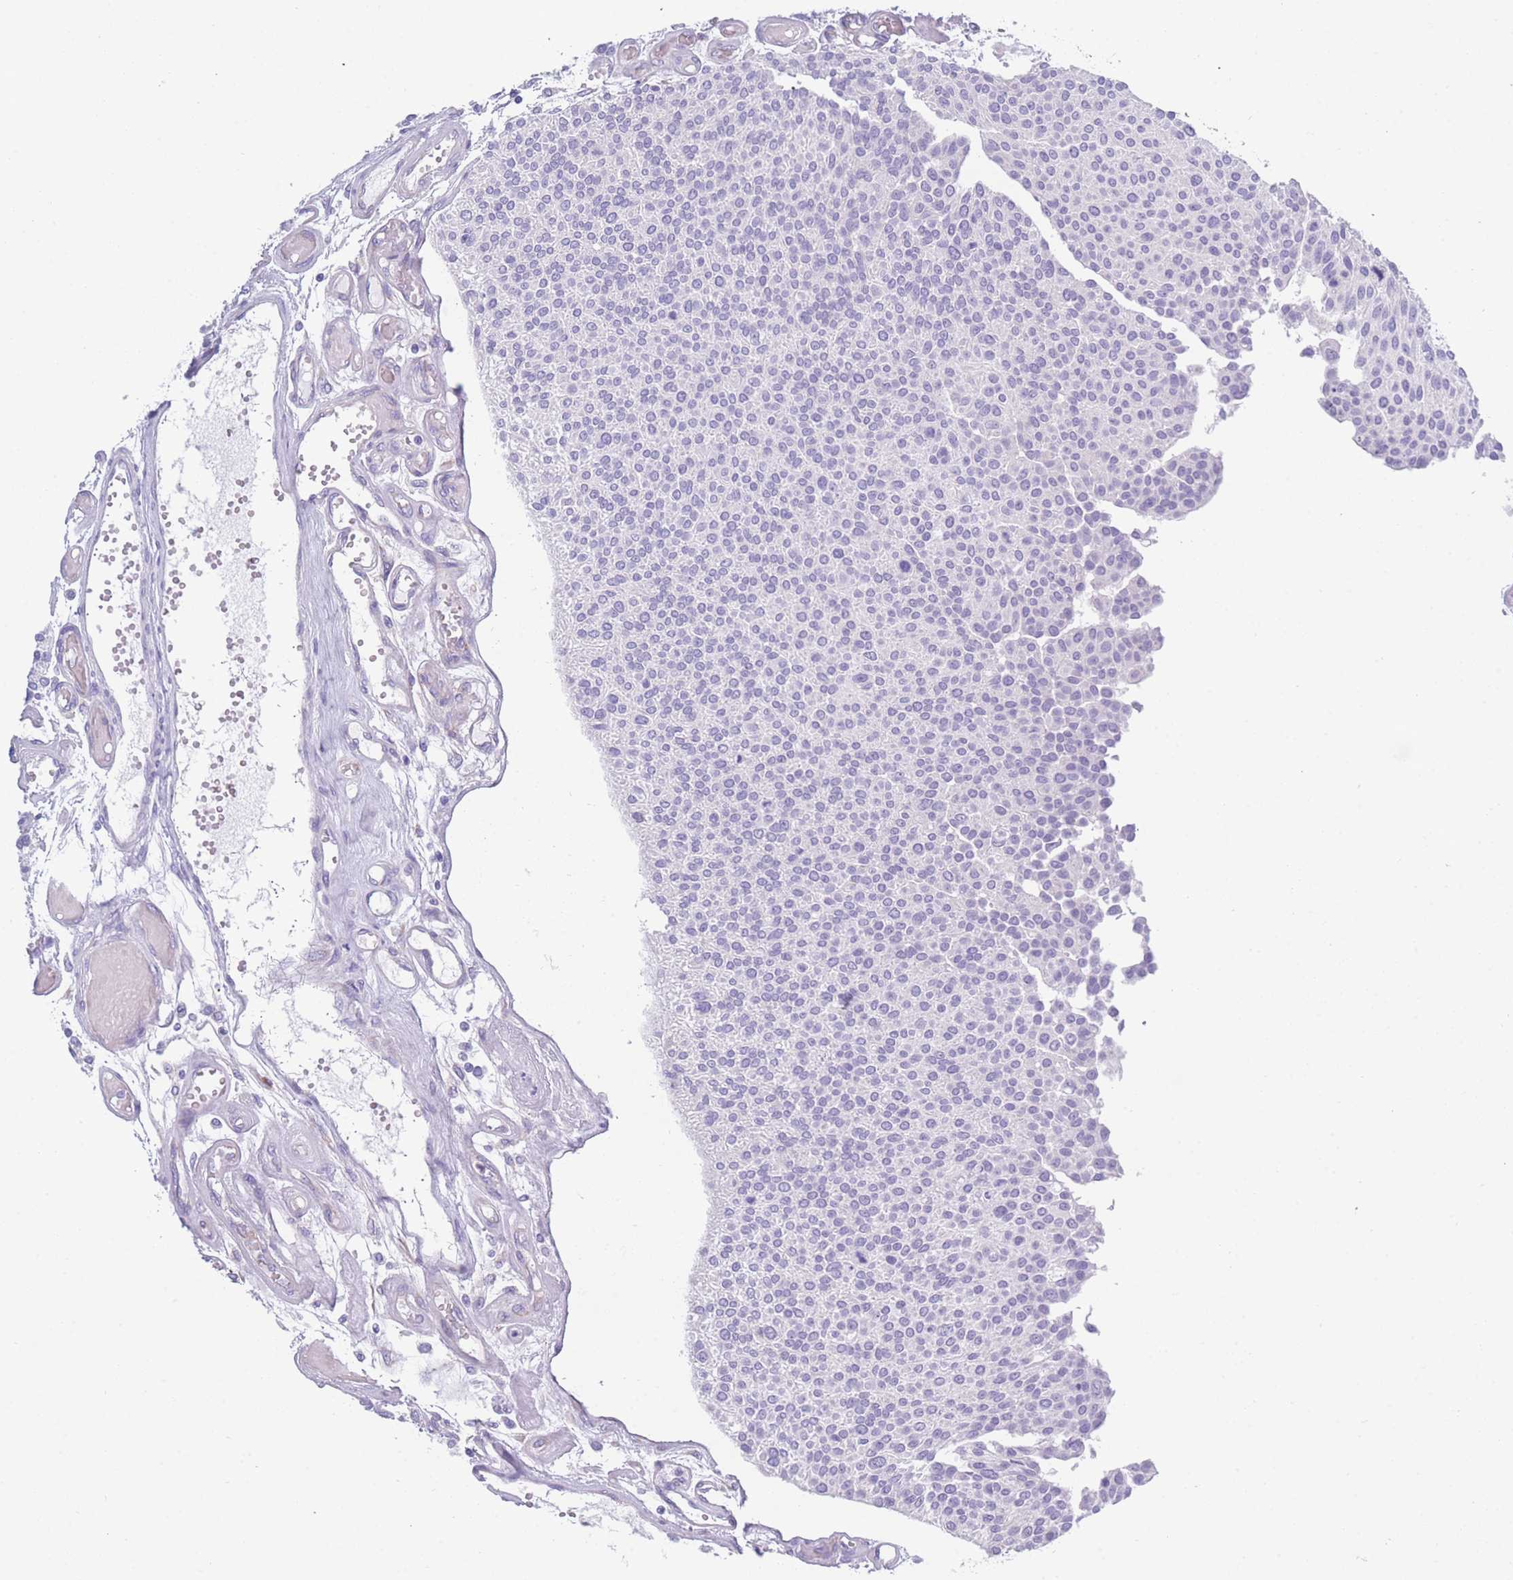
{"staining": {"intensity": "negative", "quantity": "none", "location": "none"}, "tissue": "urothelial cancer", "cell_type": "Tumor cells", "image_type": "cancer", "snomed": [{"axis": "morphology", "description": "Urothelial carcinoma, NOS"}, {"axis": "topography", "description": "Urinary bladder"}], "caption": "The image reveals no significant staining in tumor cells of urothelial cancer.", "gene": "XKR8", "patient": {"sex": "male", "age": 55}}